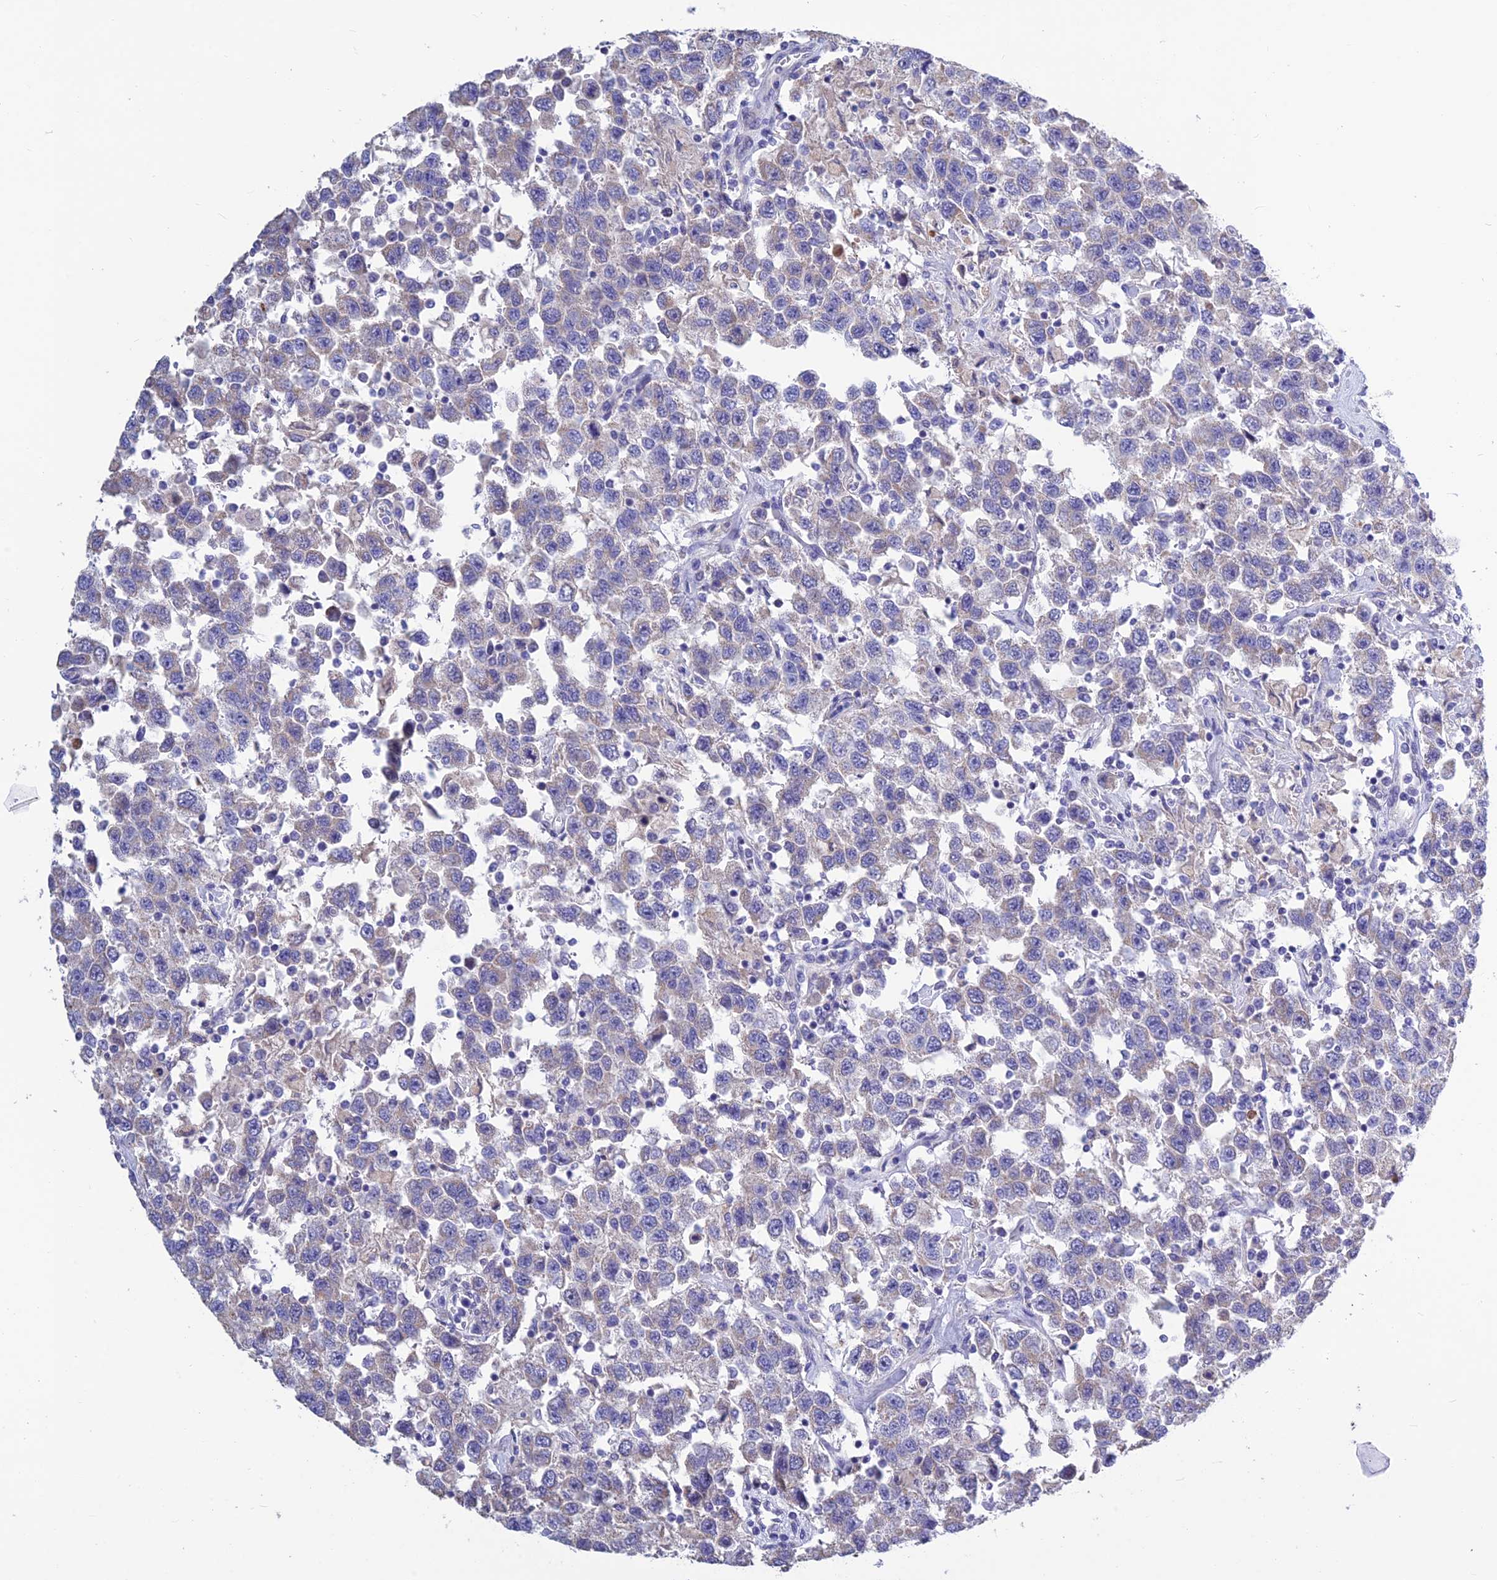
{"staining": {"intensity": "weak", "quantity": "25%-75%", "location": "cytoplasmic/membranous"}, "tissue": "testis cancer", "cell_type": "Tumor cells", "image_type": "cancer", "snomed": [{"axis": "morphology", "description": "Seminoma, NOS"}, {"axis": "topography", "description": "Testis"}], "caption": "This image shows IHC staining of human seminoma (testis), with low weak cytoplasmic/membranous positivity in about 25%-75% of tumor cells.", "gene": "BHMT2", "patient": {"sex": "male", "age": 41}}